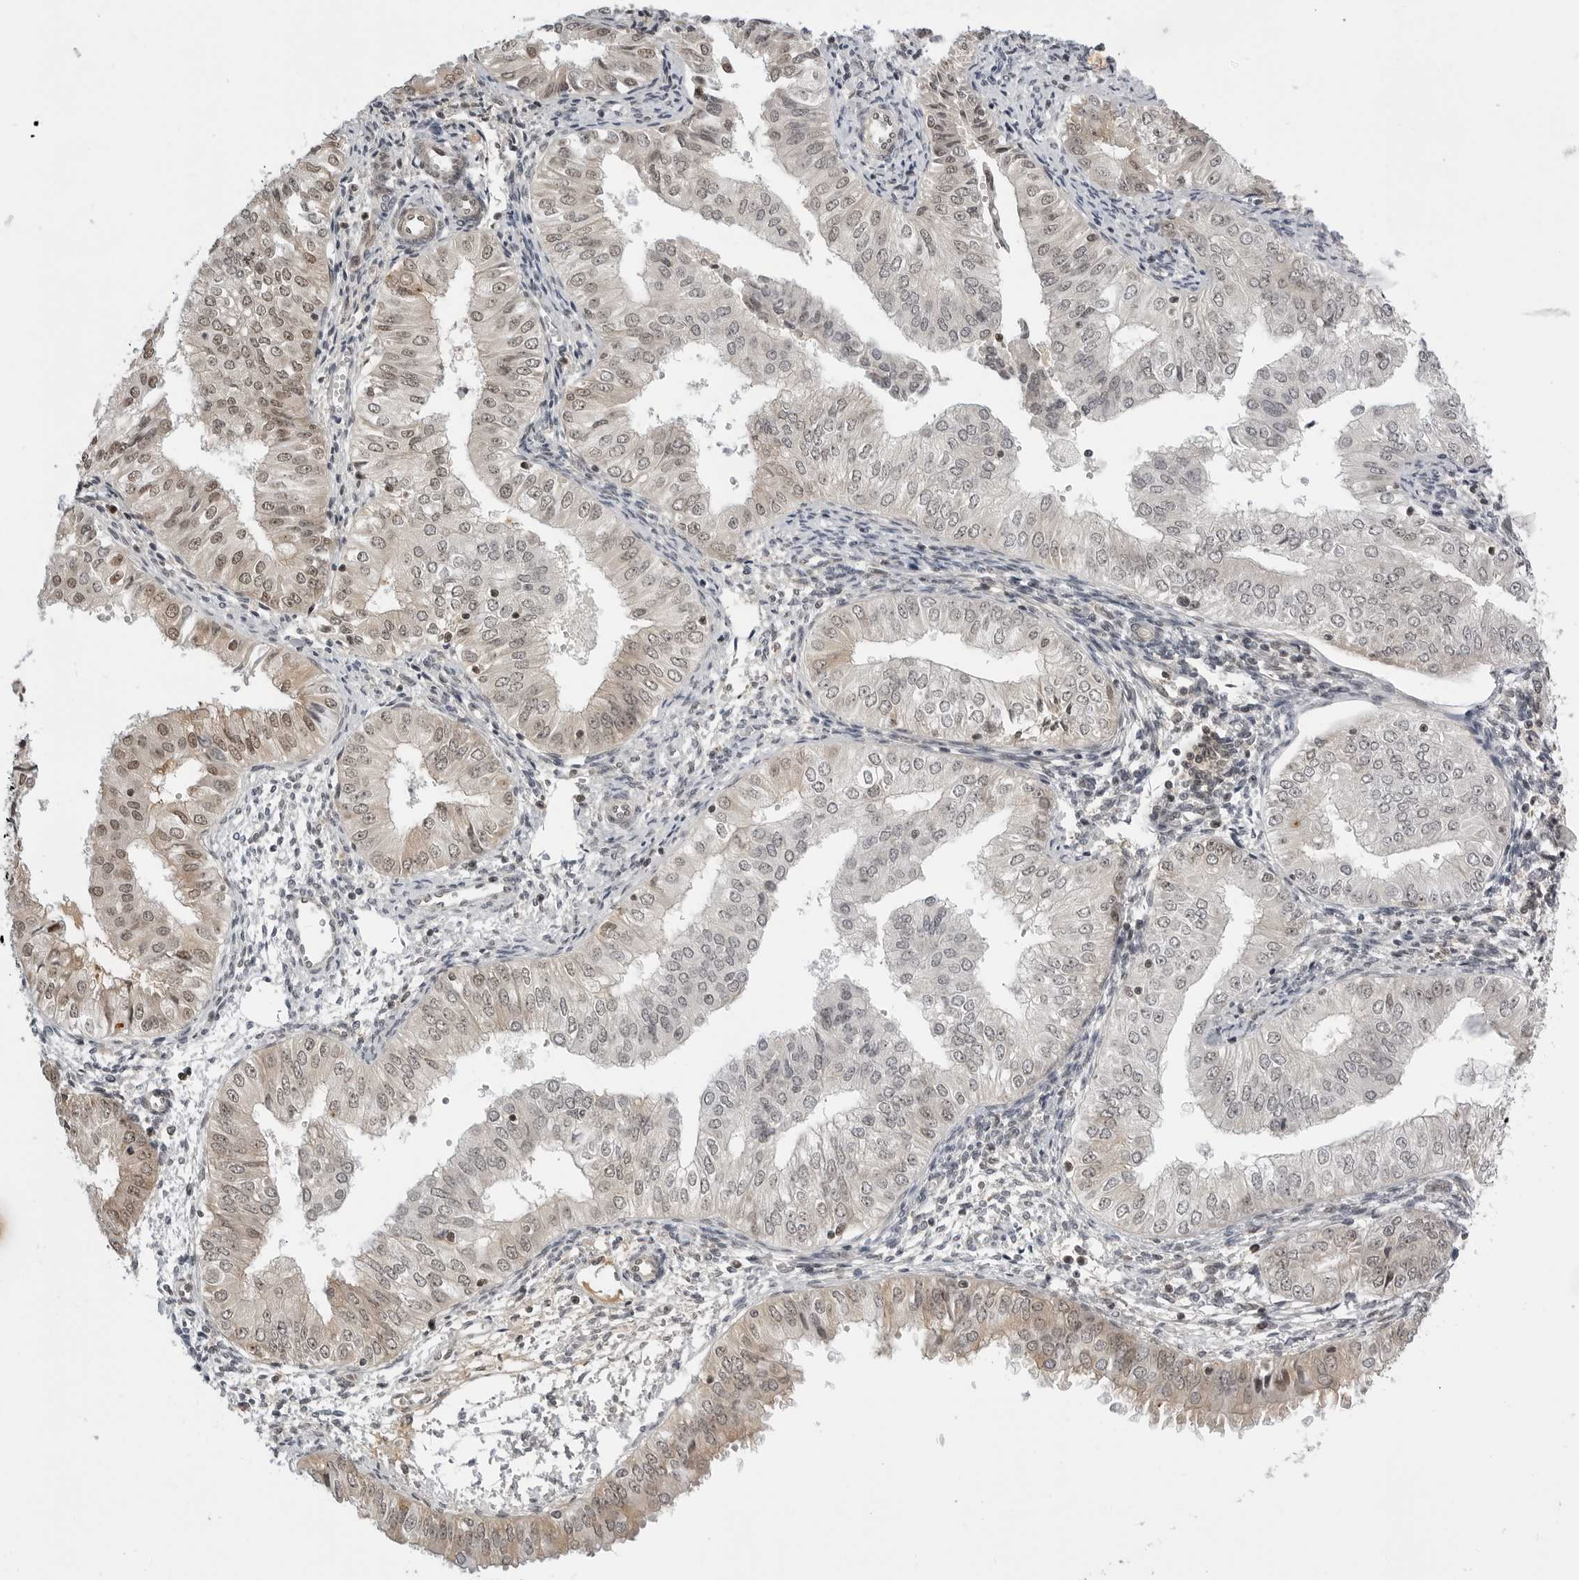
{"staining": {"intensity": "weak", "quantity": ">75%", "location": "cytoplasmic/membranous,nuclear"}, "tissue": "endometrial cancer", "cell_type": "Tumor cells", "image_type": "cancer", "snomed": [{"axis": "morphology", "description": "Normal tissue, NOS"}, {"axis": "morphology", "description": "Adenocarcinoma, NOS"}, {"axis": "topography", "description": "Endometrium"}], "caption": "A micrograph showing weak cytoplasmic/membranous and nuclear staining in approximately >75% of tumor cells in adenocarcinoma (endometrial), as visualized by brown immunohistochemical staining.", "gene": "C8orf33", "patient": {"sex": "female", "age": 53}}